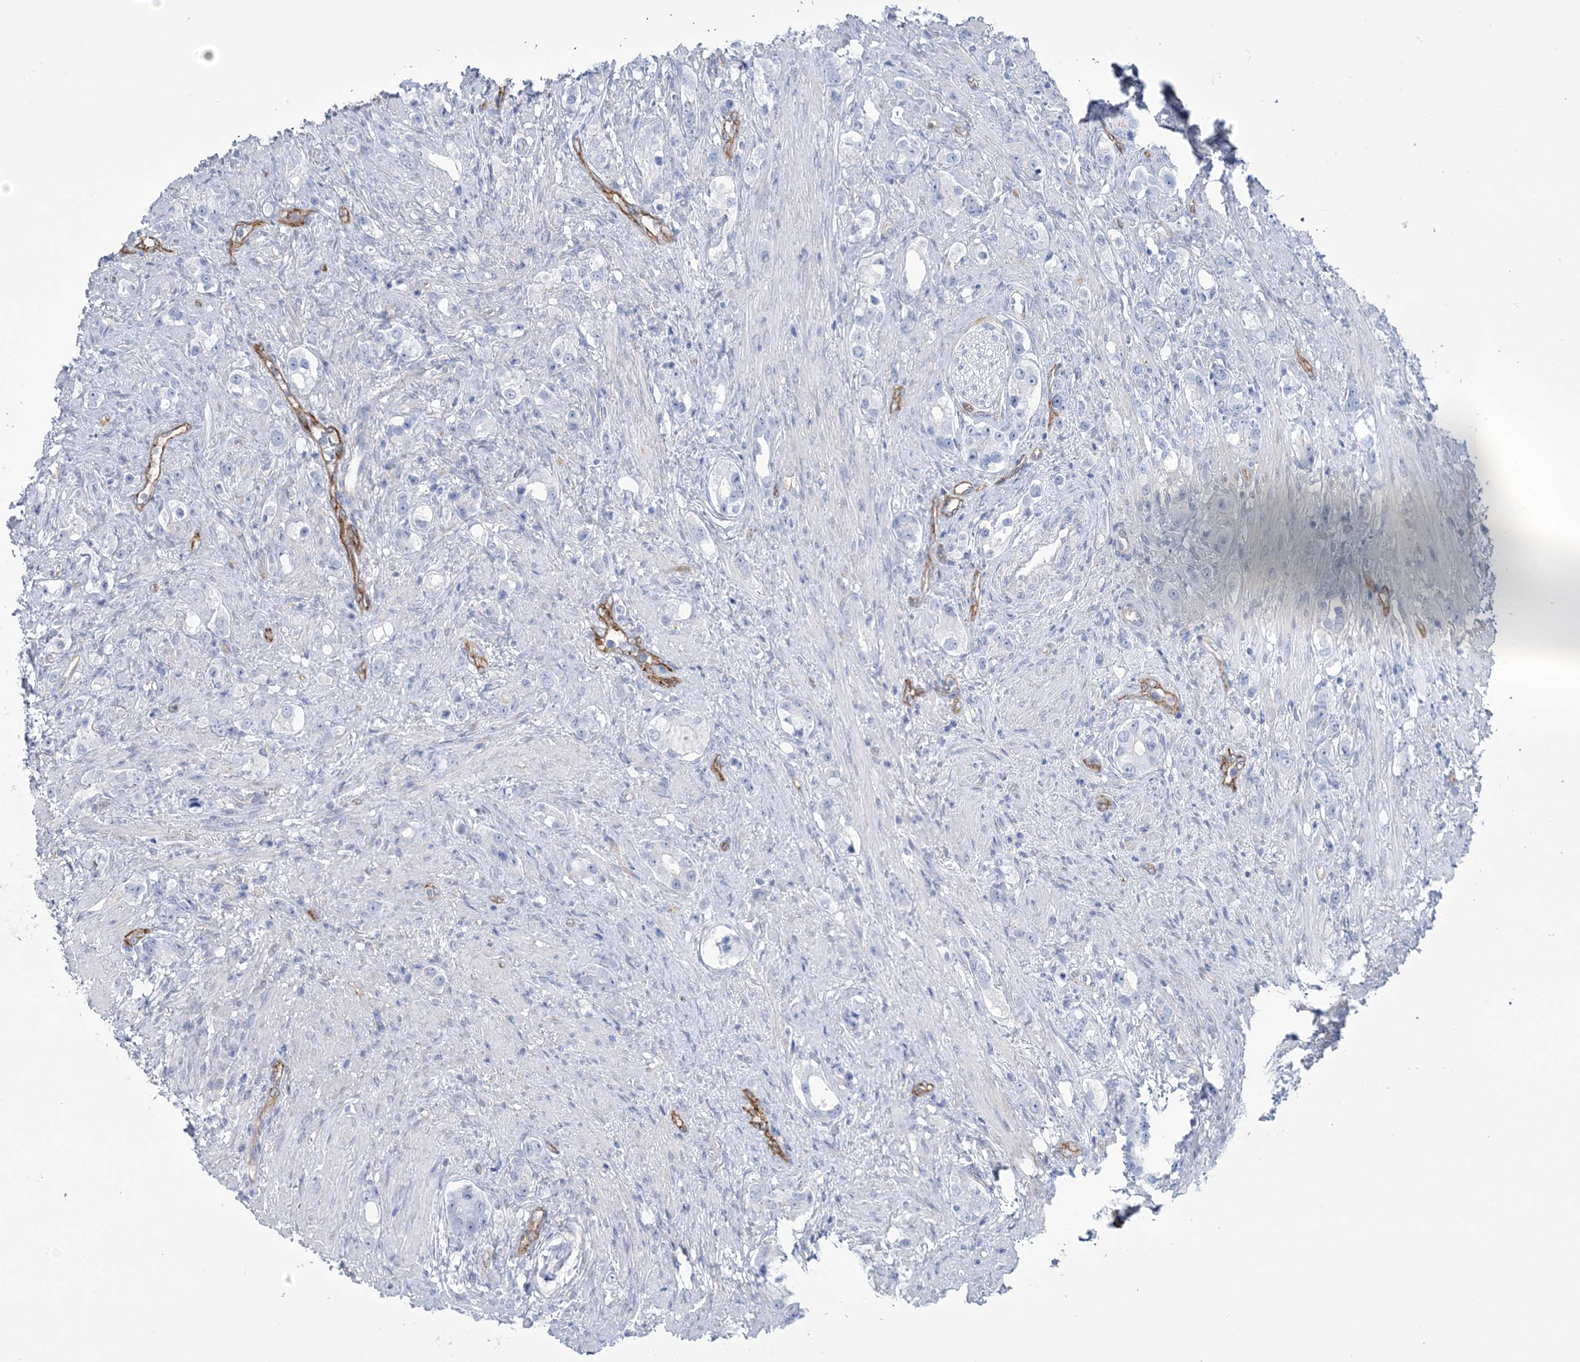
{"staining": {"intensity": "negative", "quantity": "none", "location": "none"}, "tissue": "prostate cancer", "cell_type": "Tumor cells", "image_type": "cancer", "snomed": [{"axis": "morphology", "description": "Adenocarcinoma, High grade"}, {"axis": "topography", "description": "Prostate"}], "caption": "There is no significant positivity in tumor cells of adenocarcinoma (high-grade) (prostate).", "gene": "RAB11FIP5", "patient": {"sex": "male", "age": 63}}